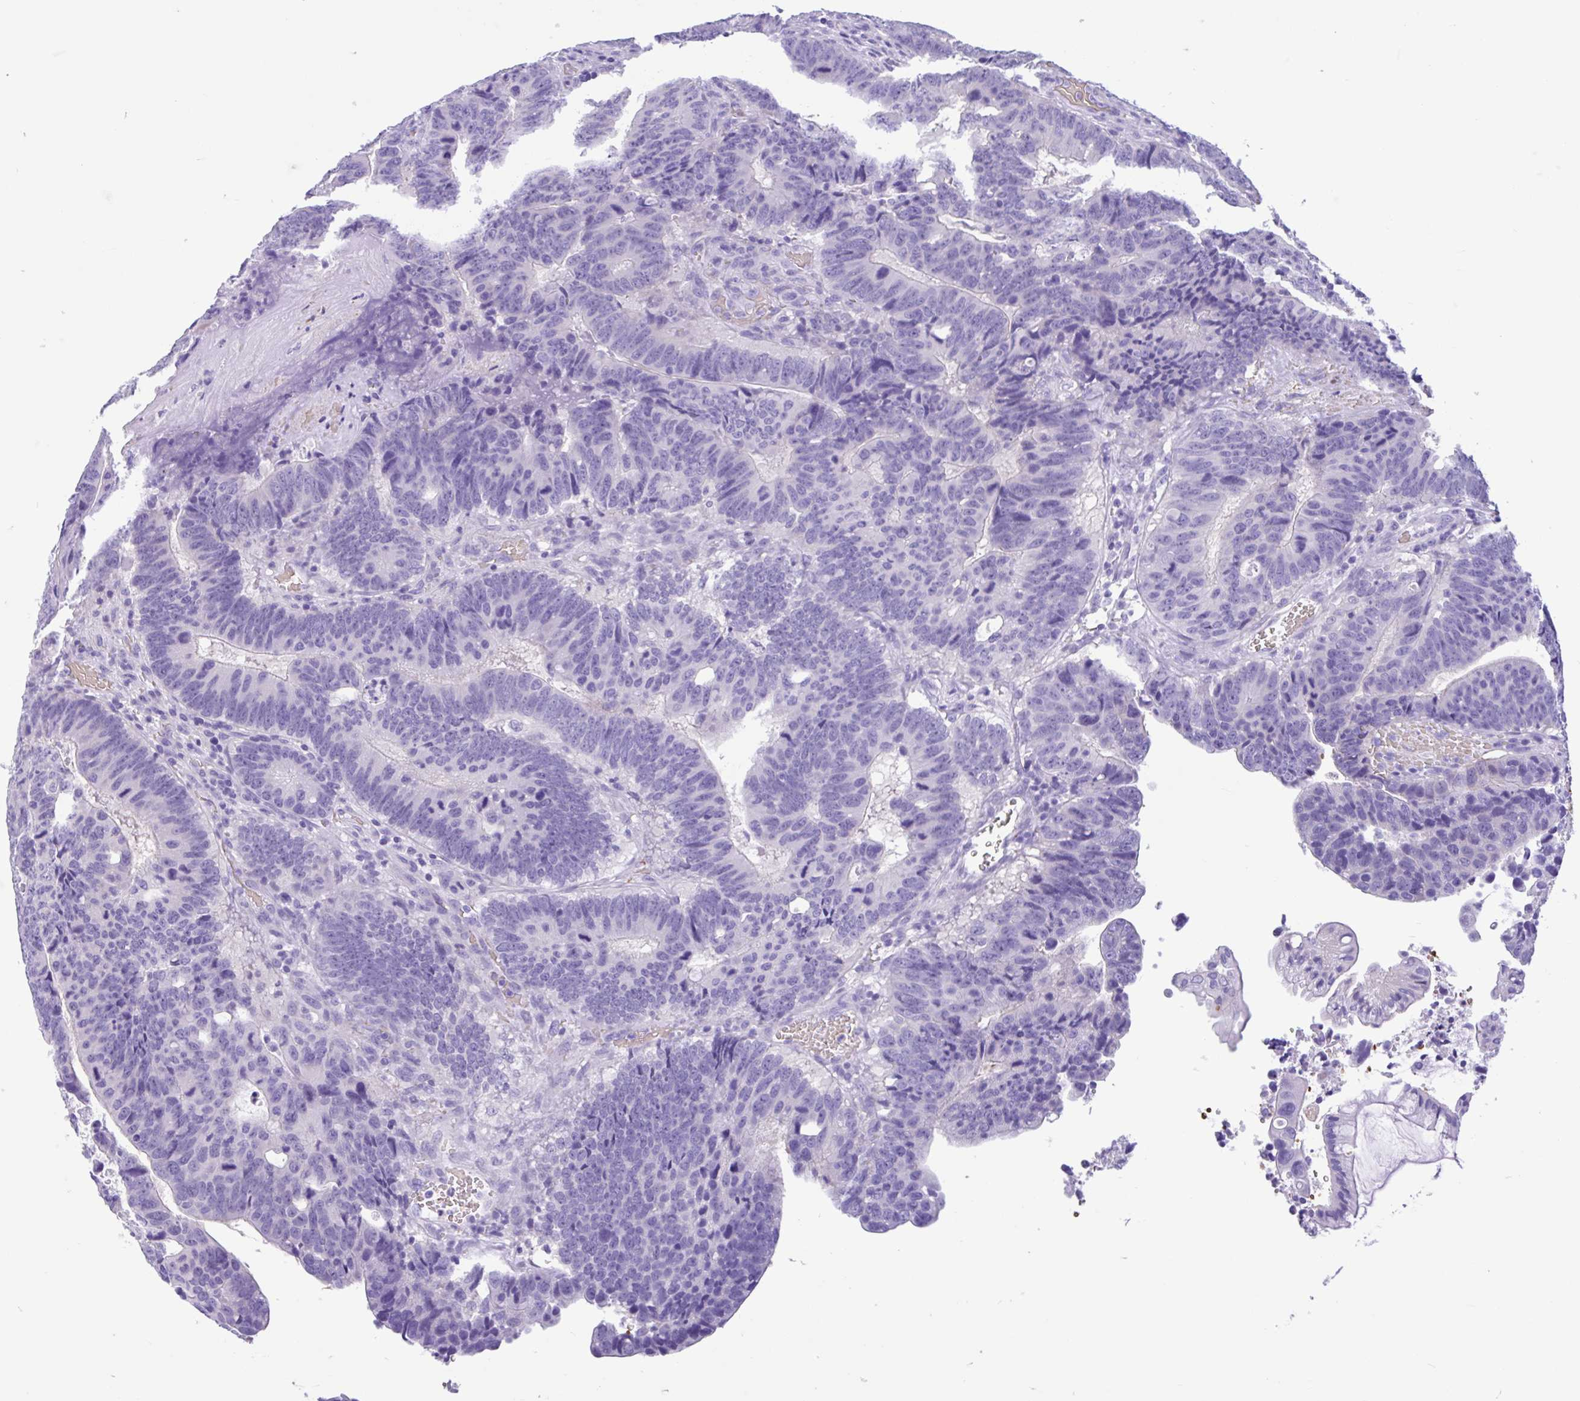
{"staining": {"intensity": "negative", "quantity": "none", "location": "none"}, "tissue": "colorectal cancer", "cell_type": "Tumor cells", "image_type": "cancer", "snomed": [{"axis": "morphology", "description": "Adenocarcinoma, NOS"}, {"axis": "topography", "description": "Colon"}], "caption": "High magnification brightfield microscopy of adenocarcinoma (colorectal) stained with DAB (brown) and counterstained with hematoxylin (blue): tumor cells show no significant positivity. Brightfield microscopy of immunohistochemistry (IHC) stained with DAB (3,3'-diaminobenzidine) (brown) and hematoxylin (blue), captured at high magnification.", "gene": "TMEM79", "patient": {"sex": "male", "age": 62}}